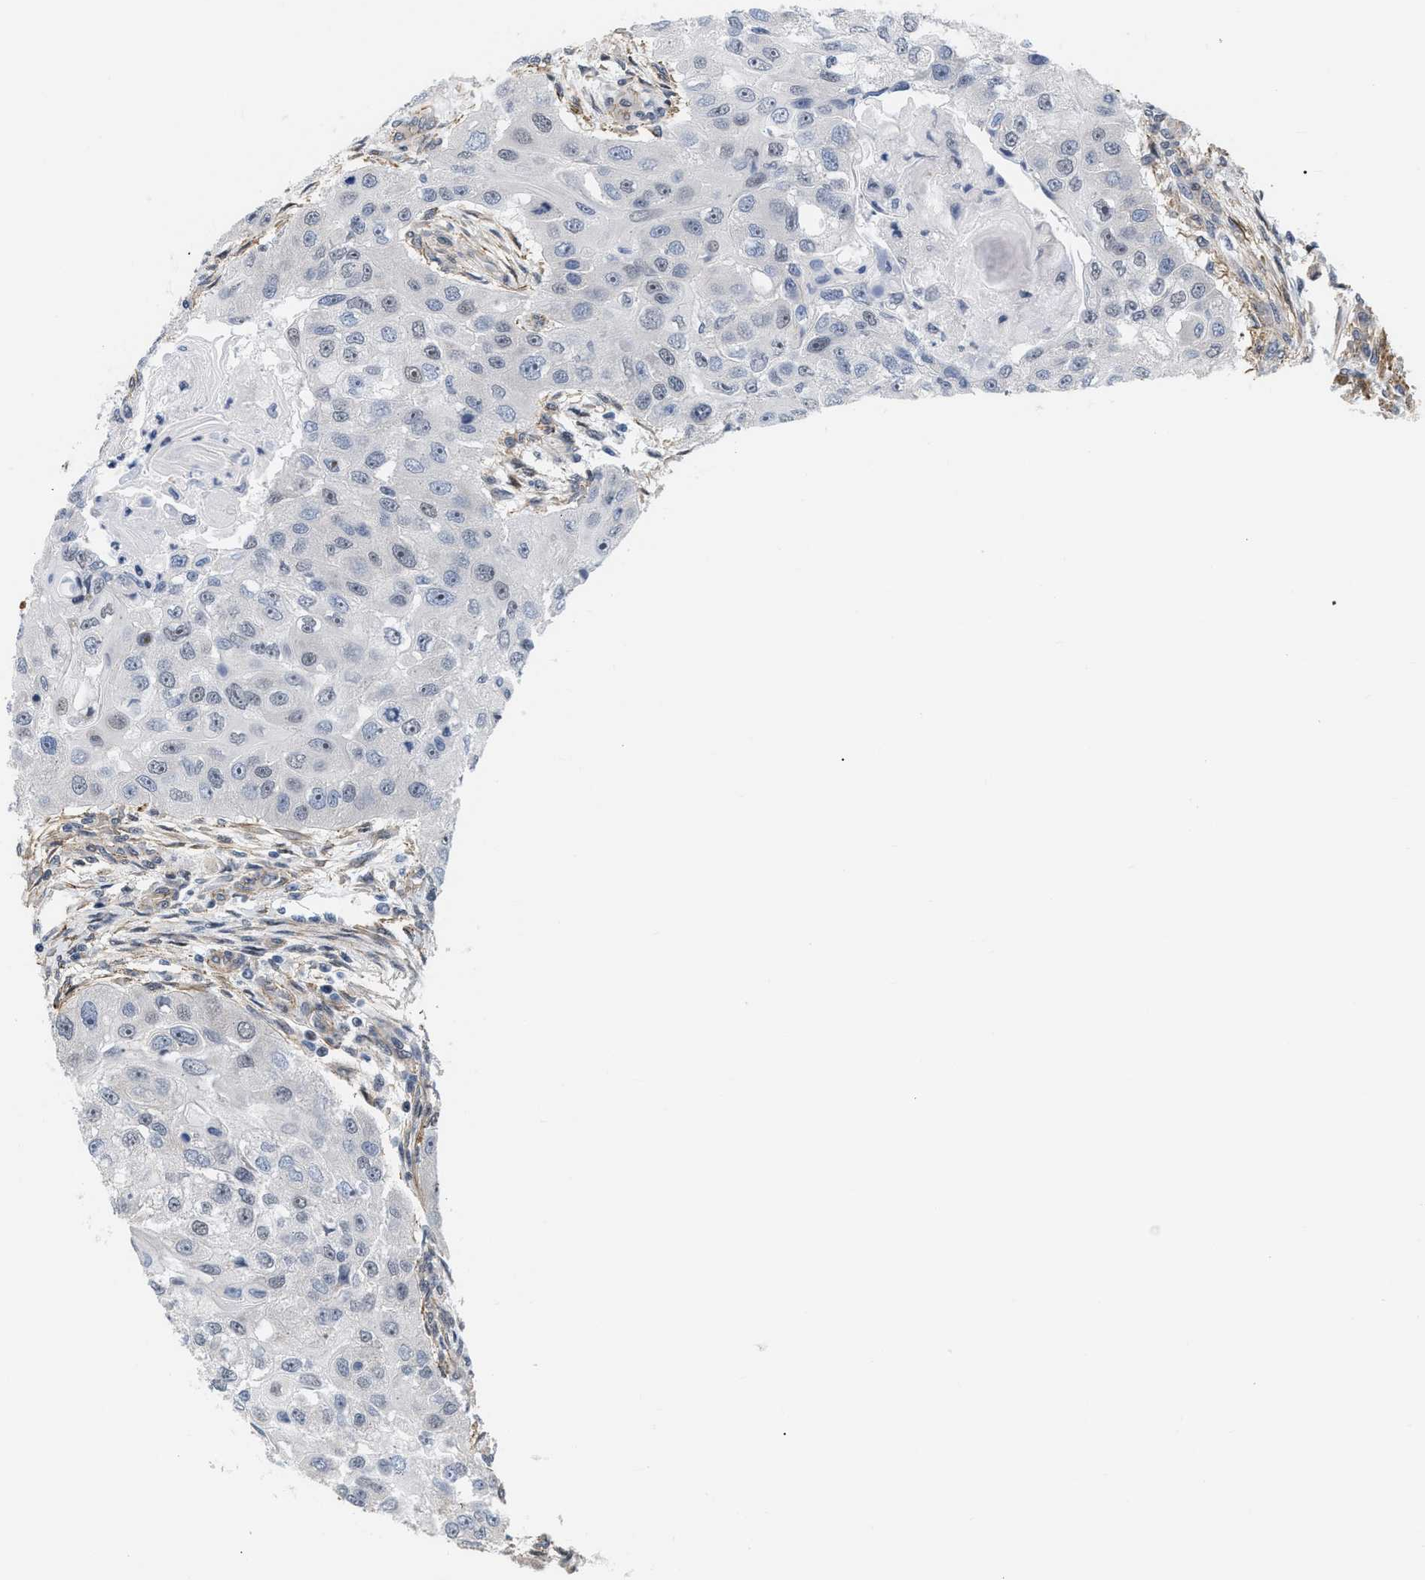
{"staining": {"intensity": "negative", "quantity": "none", "location": "none"}, "tissue": "head and neck cancer", "cell_type": "Tumor cells", "image_type": "cancer", "snomed": [{"axis": "morphology", "description": "Normal tissue, NOS"}, {"axis": "morphology", "description": "Squamous cell carcinoma, NOS"}, {"axis": "topography", "description": "Skeletal muscle"}, {"axis": "topography", "description": "Head-Neck"}], "caption": "Immunohistochemistry of human head and neck cancer displays no expression in tumor cells. (IHC, brightfield microscopy, high magnification).", "gene": "GPRASP2", "patient": {"sex": "male", "age": 51}}